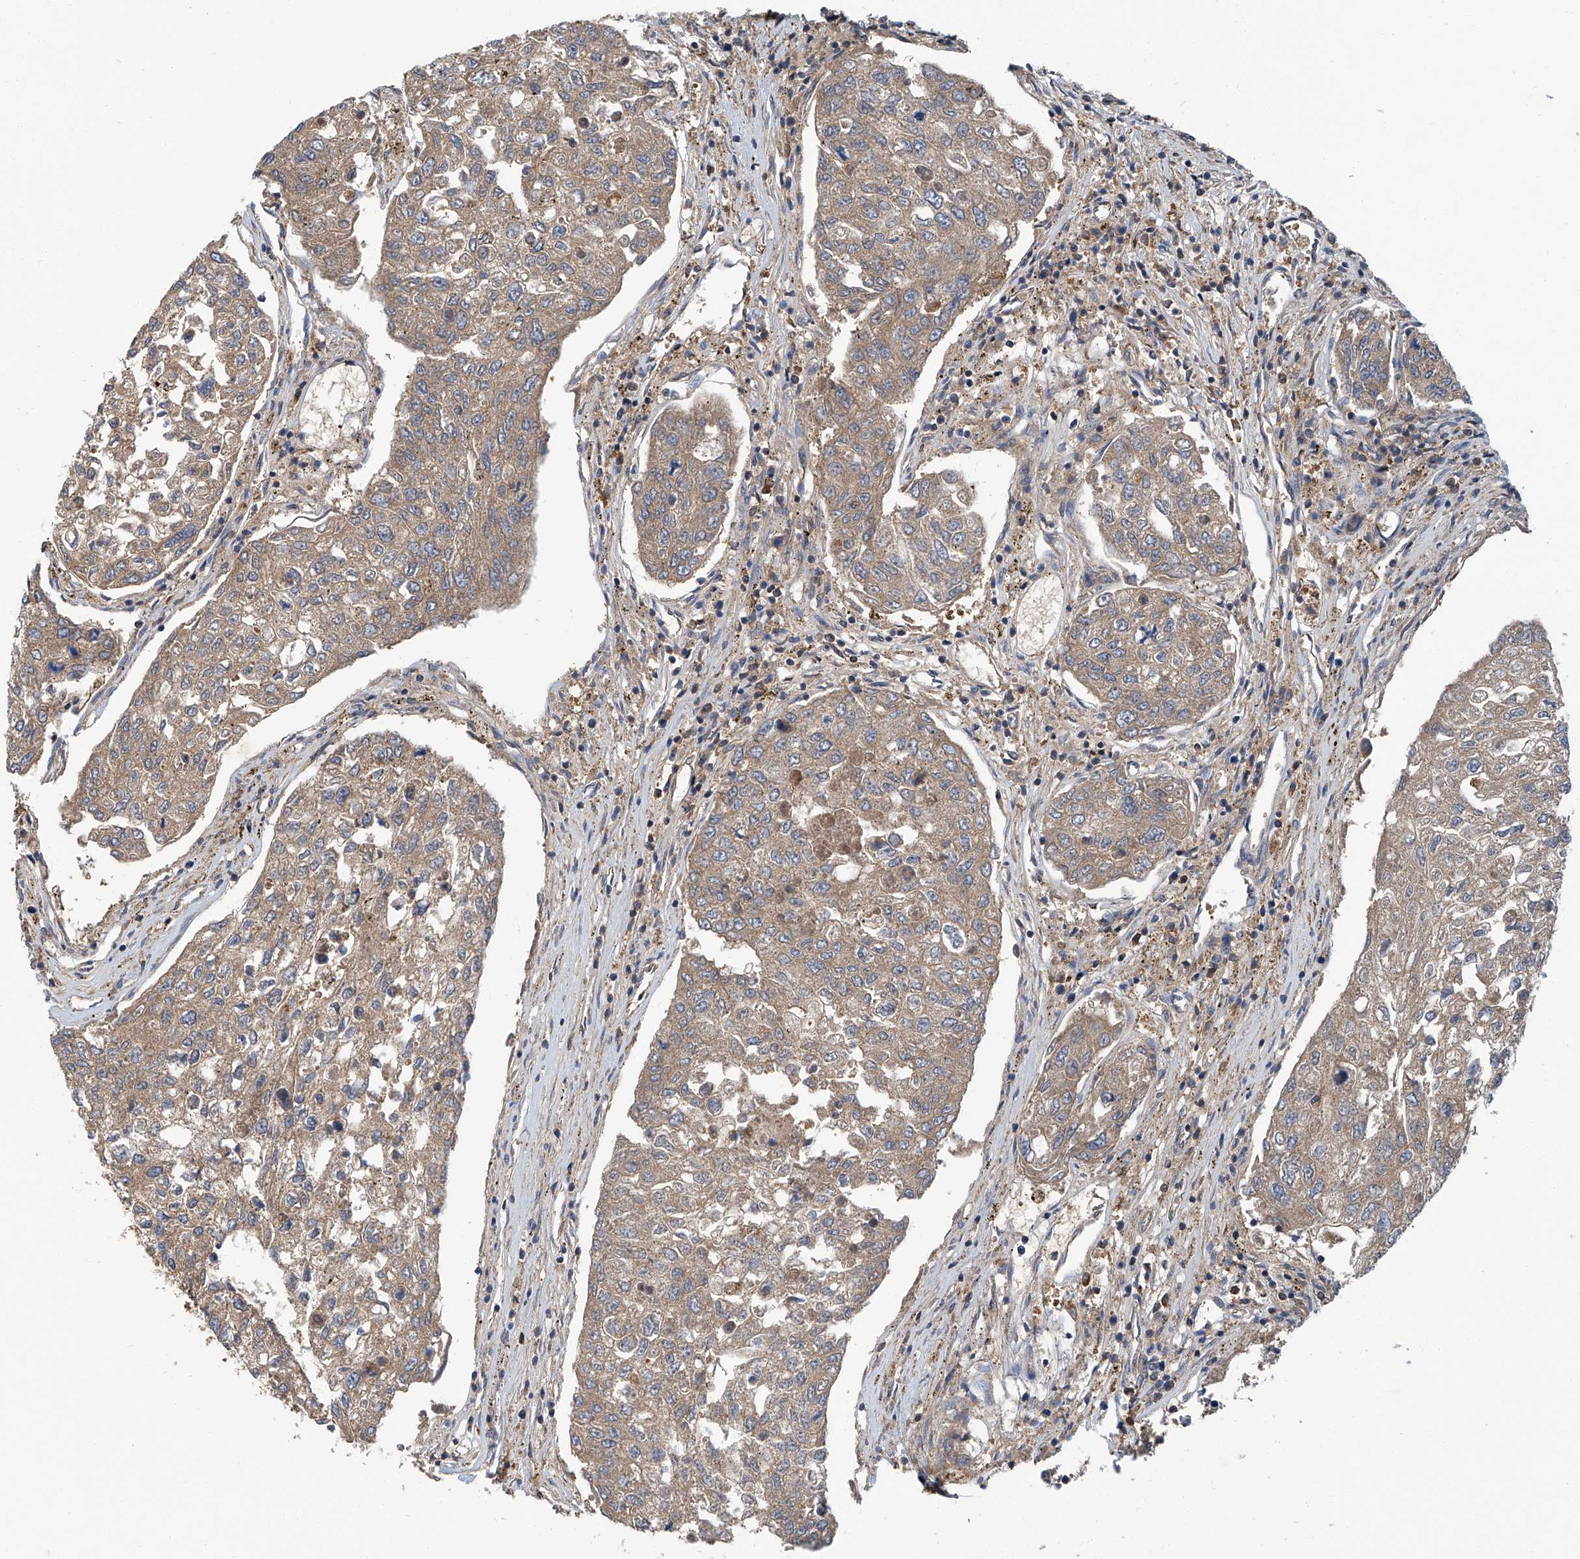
{"staining": {"intensity": "weak", "quantity": ">75%", "location": "cytoplasmic/membranous"}, "tissue": "urothelial cancer", "cell_type": "Tumor cells", "image_type": "cancer", "snomed": [{"axis": "morphology", "description": "Urothelial carcinoma, High grade"}, {"axis": "topography", "description": "Lymph node"}, {"axis": "topography", "description": "Urinary bladder"}], "caption": "Weak cytoplasmic/membranous protein expression is appreciated in about >75% of tumor cells in urothelial carcinoma (high-grade).", "gene": "CLK1", "patient": {"sex": "male", "age": 51}}